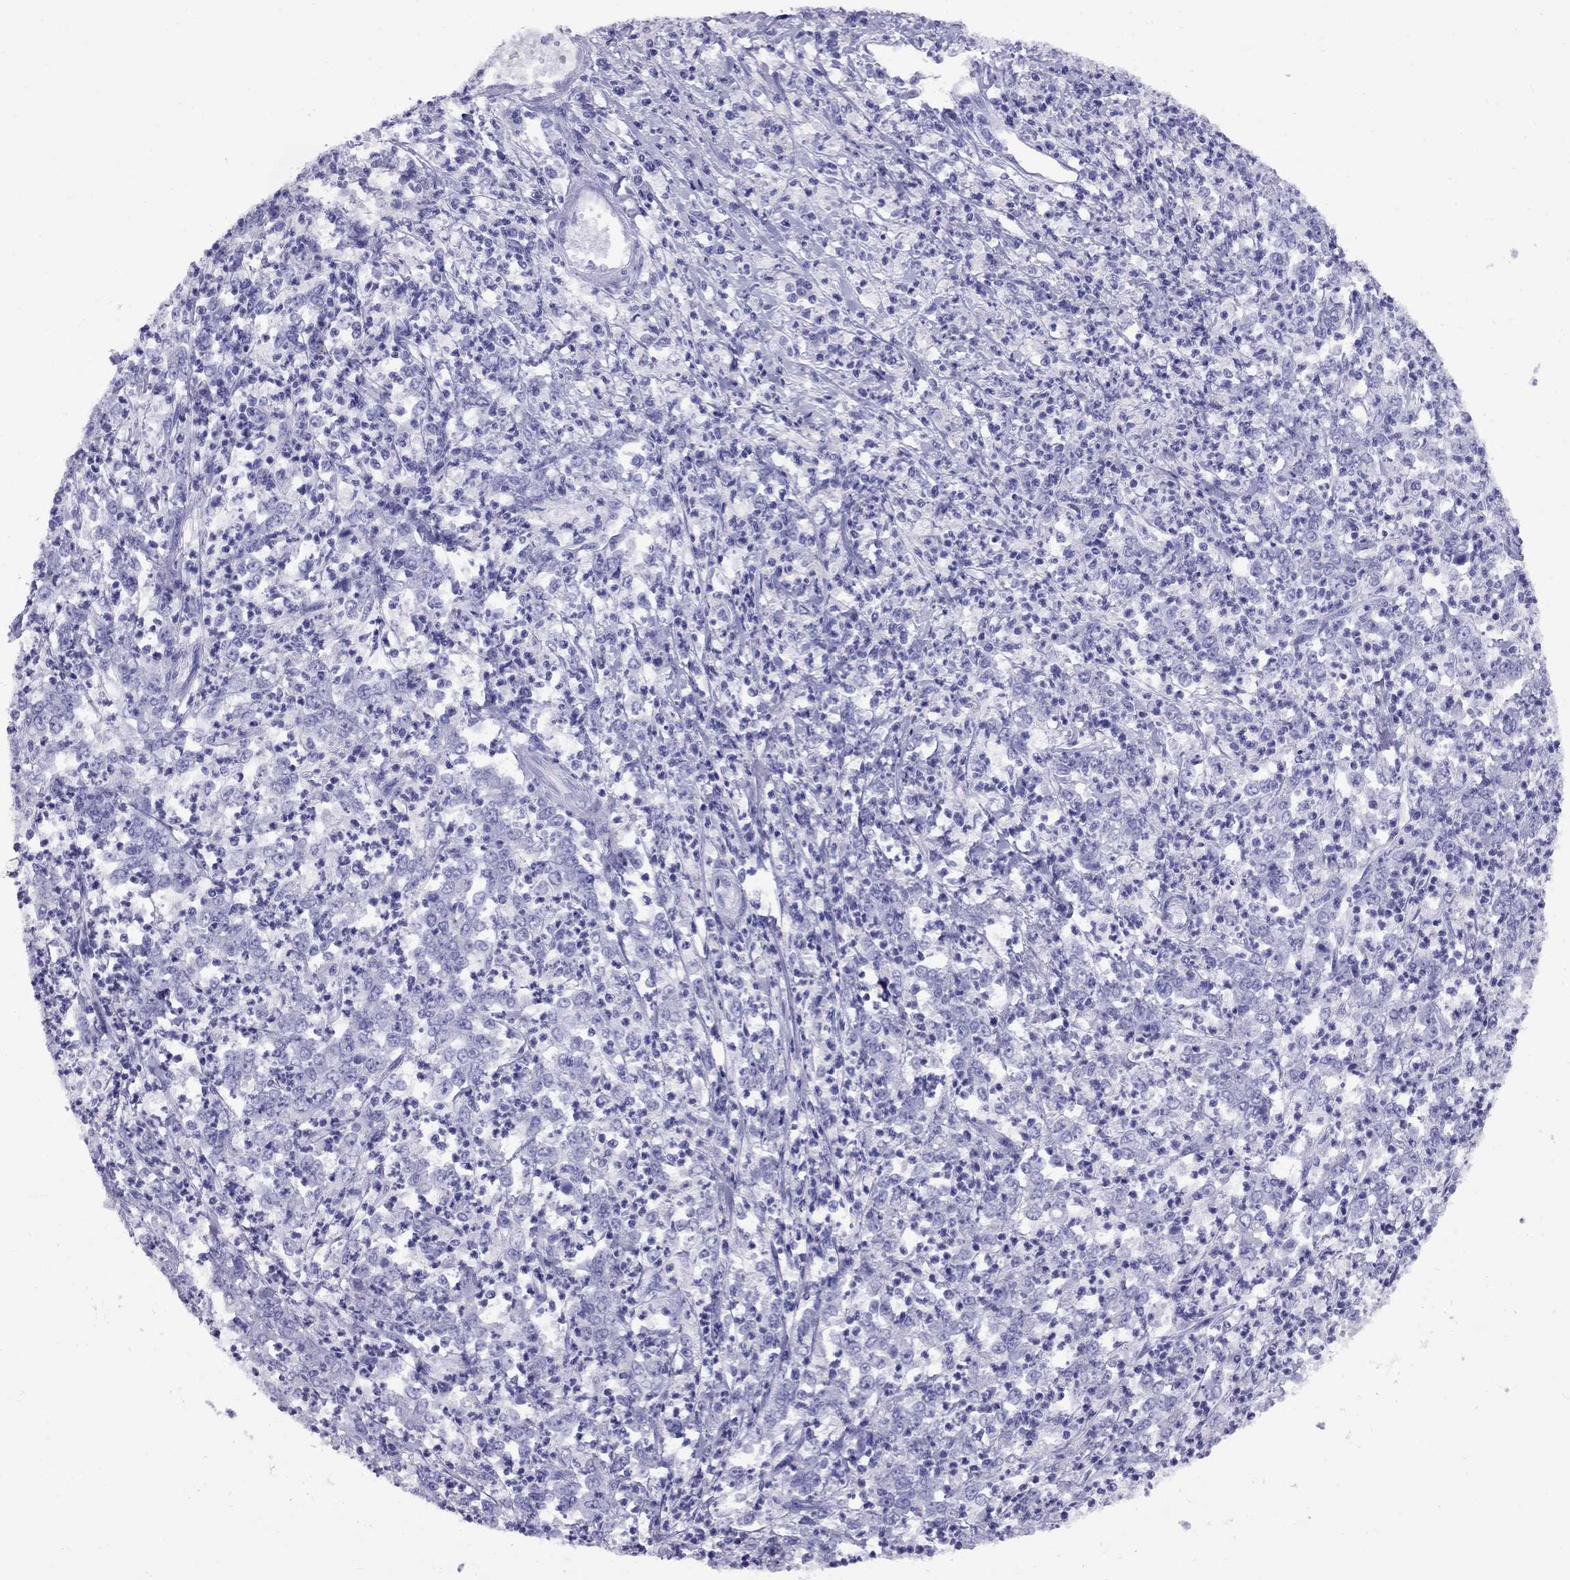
{"staining": {"intensity": "negative", "quantity": "none", "location": "none"}, "tissue": "stomach cancer", "cell_type": "Tumor cells", "image_type": "cancer", "snomed": [{"axis": "morphology", "description": "Adenocarcinoma, NOS"}, {"axis": "topography", "description": "Stomach, lower"}], "caption": "This is an immunohistochemistry image of human adenocarcinoma (stomach). There is no expression in tumor cells.", "gene": "AVPR1B", "patient": {"sex": "female", "age": 71}}